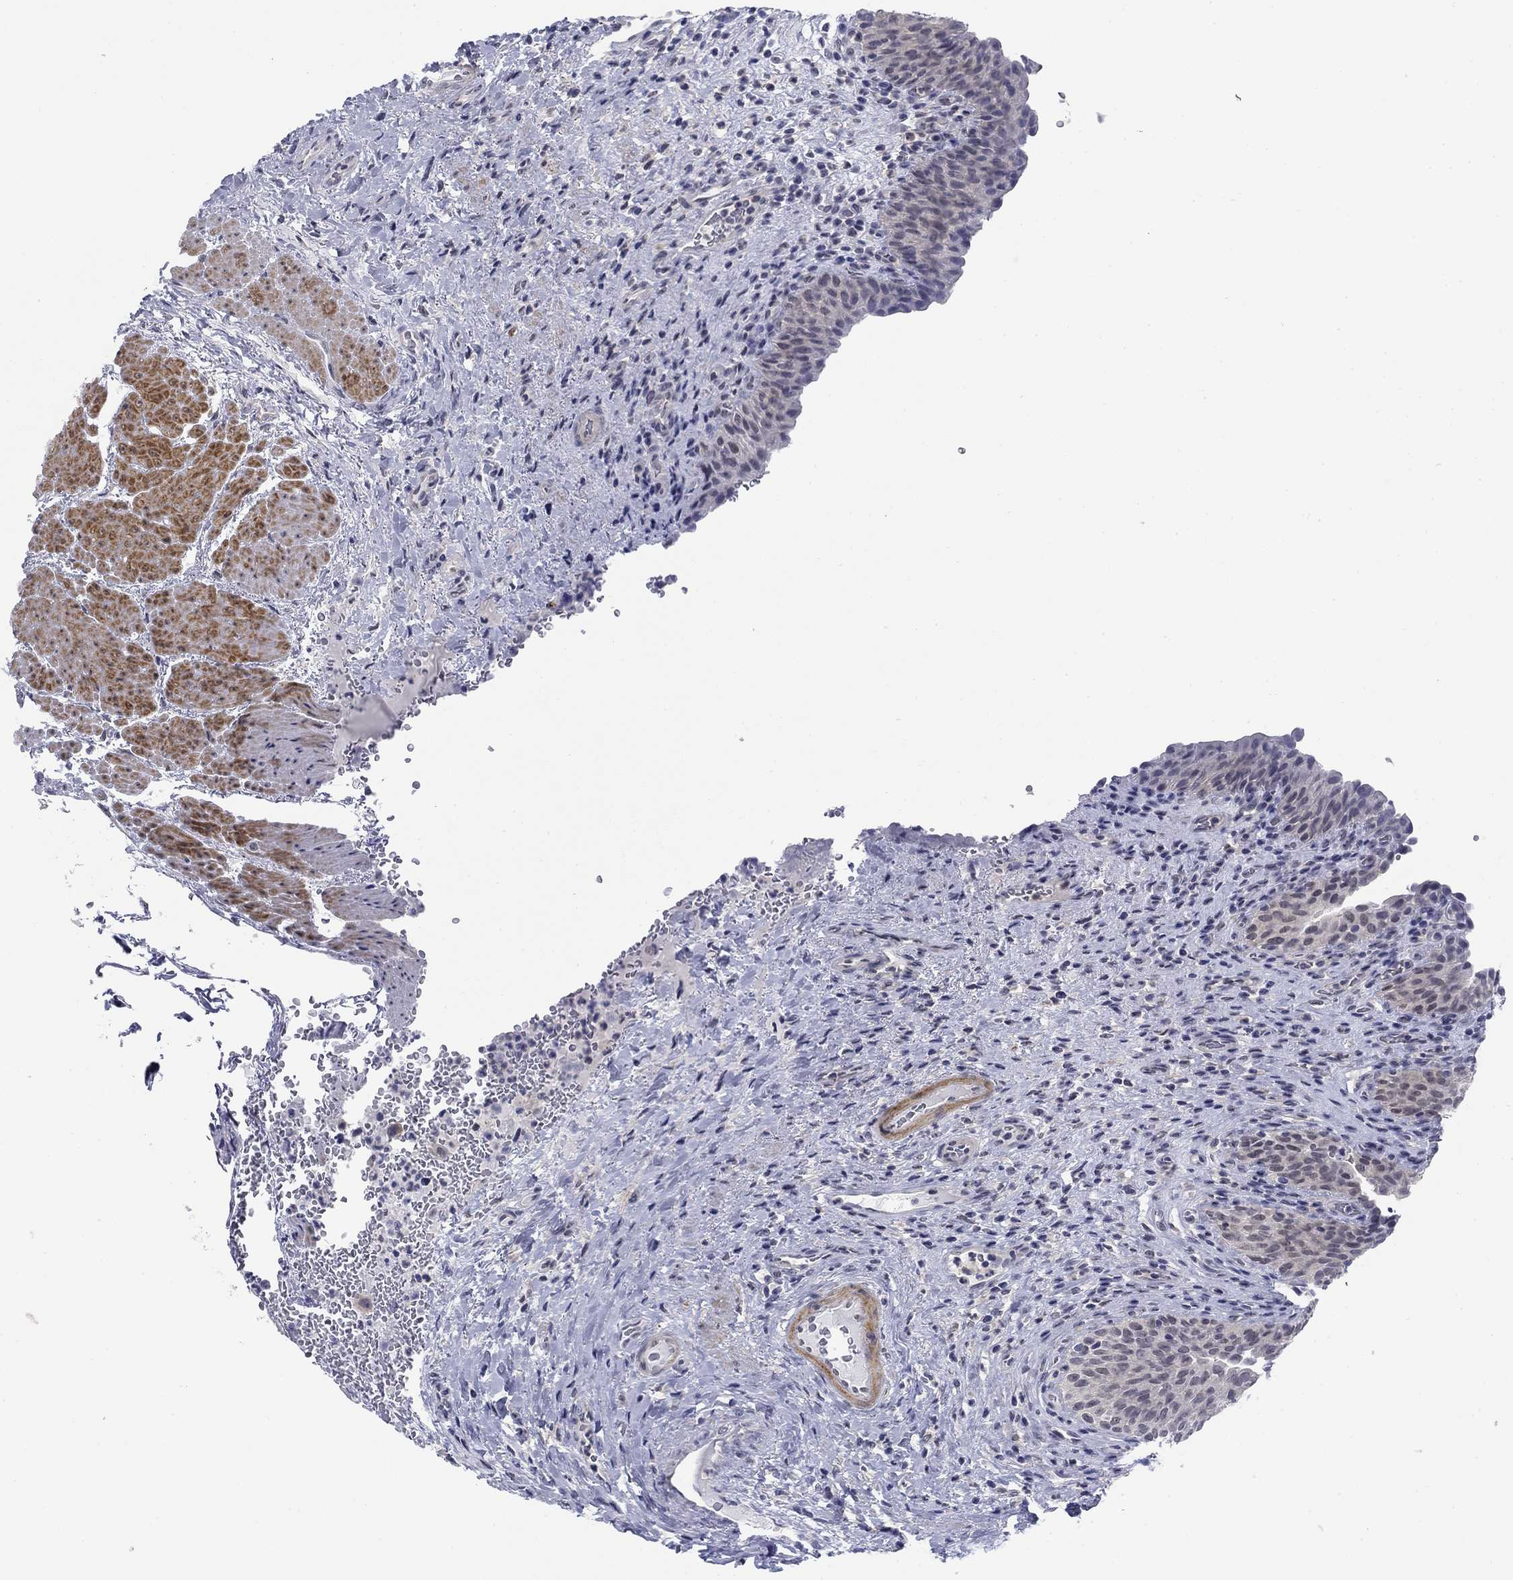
{"staining": {"intensity": "weak", "quantity": ">75%", "location": "cytoplasmic/membranous"}, "tissue": "urinary bladder", "cell_type": "Urothelial cells", "image_type": "normal", "snomed": [{"axis": "morphology", "description": "Normal tissue, NOS"}, {"axis": "topography", "description": "Urinary bladder"}], "caption": "DAB (3,3'-diaminobenzidine) immunohistochemical staining of normal urinary bladder displays weak cytoplasmic/membranous protein positivity in about >75% of urothelial cells.", "gene": "TIGD4", "patient": {"sex": "male", "age": 66}}